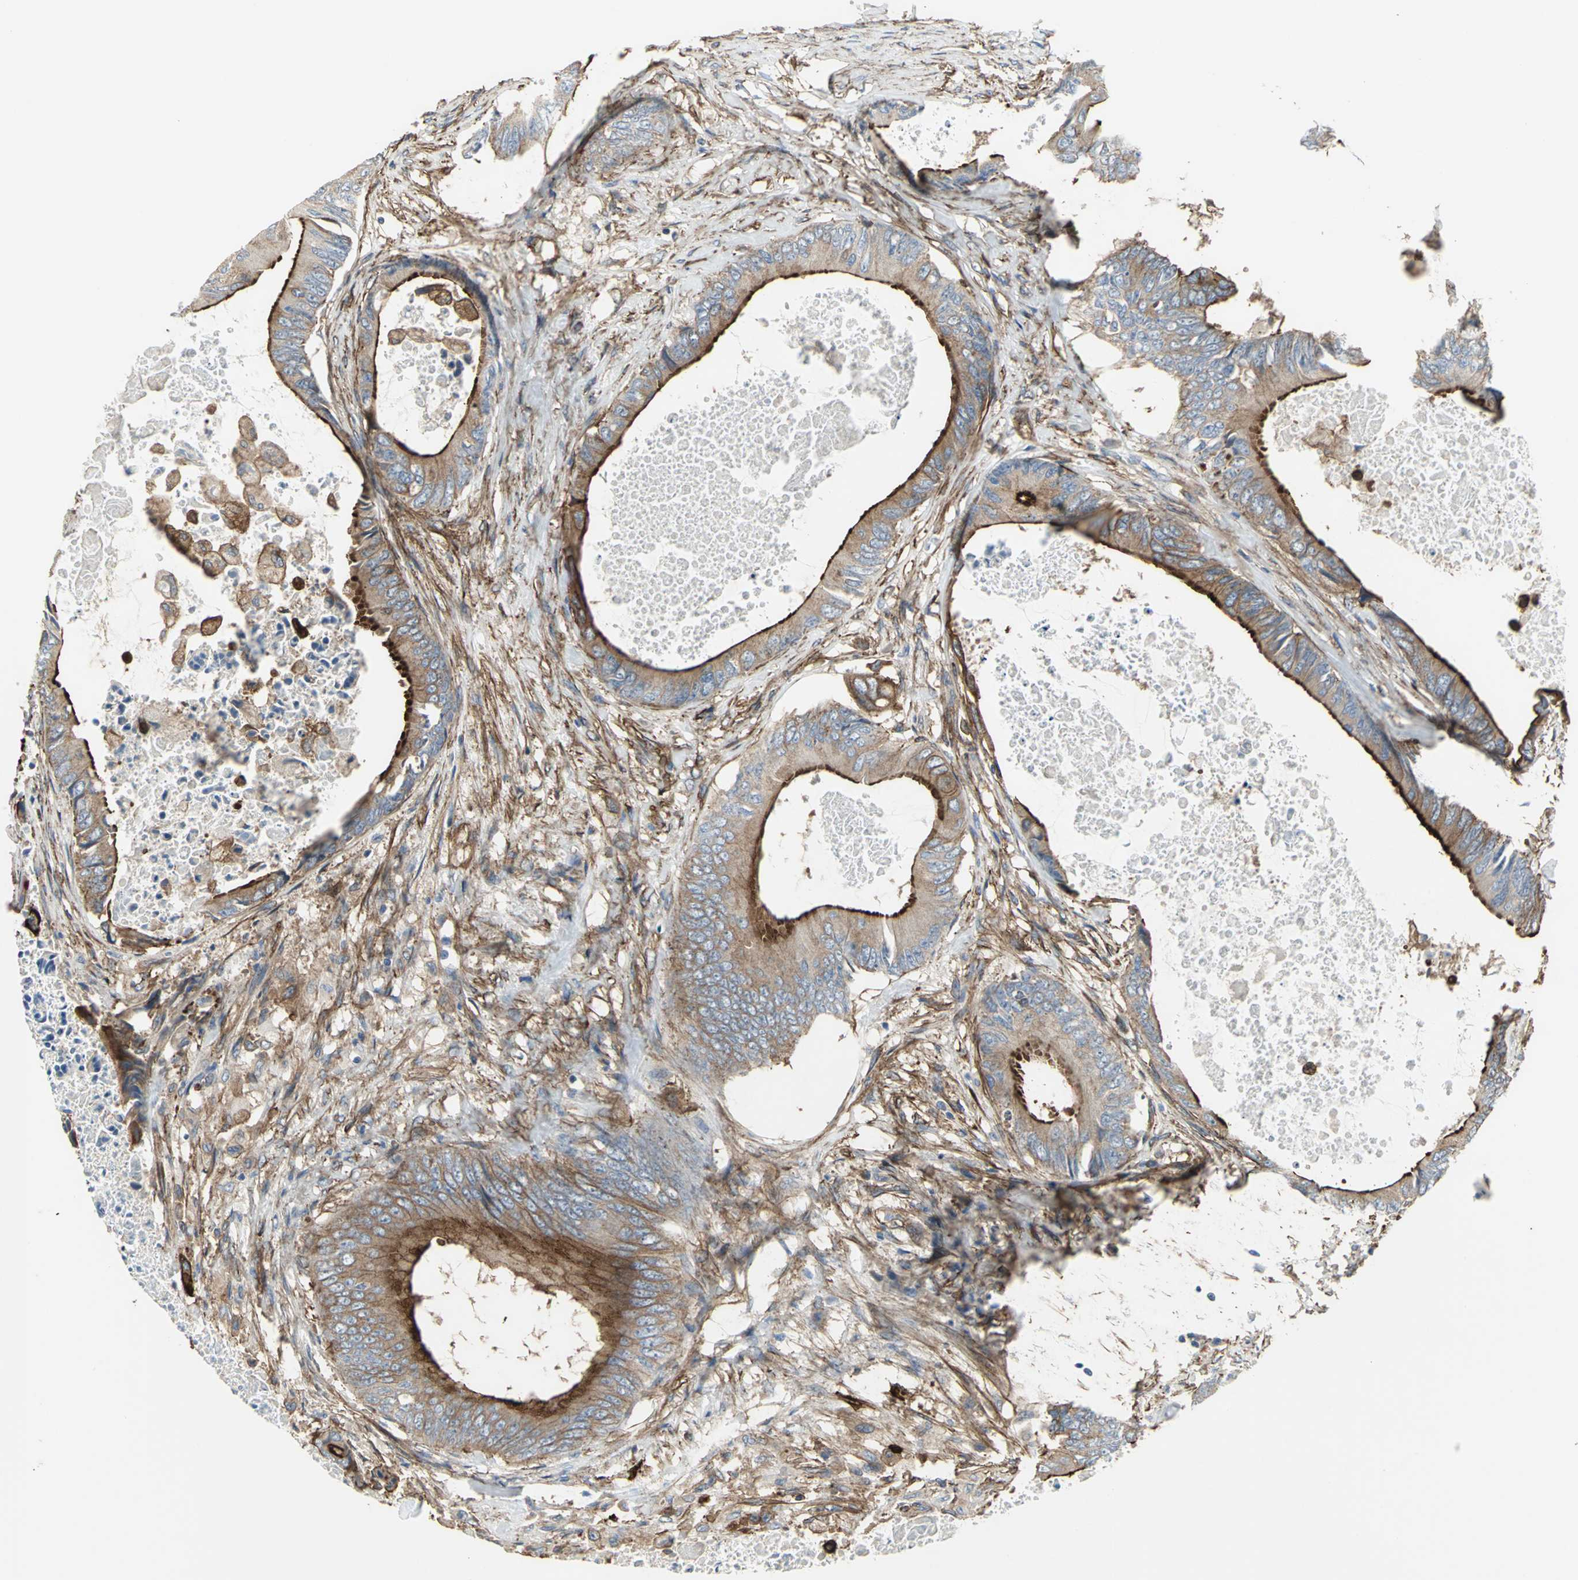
{"staining": {"intensity": "strong", "quantity": ">75%", "location": "cytoplasmic/membranous"}, "tissue": "colorectal cancer", "cell_type": "Tumor cells", "image_type": "cancer", "snomed": [{"axis": "morphology", "description": "Normal tissue, NOS"}, {"axis": "morphology", "description": "Adenocarcinoma, NOS"}, {"axis": "topography", "description": "Rectum"}, {"axis": "topography", "description": "Peripheral nerve tissue"}], "caption": "Immunohistochemistry (IHC) of human colorectal adenocarcinoma reveals high levels of strong cytoplasmic/membranous positivity in approximately >75% of tumor cells.", "gene": "FLNB", "patient": {"sex": "female", "age": 77}}